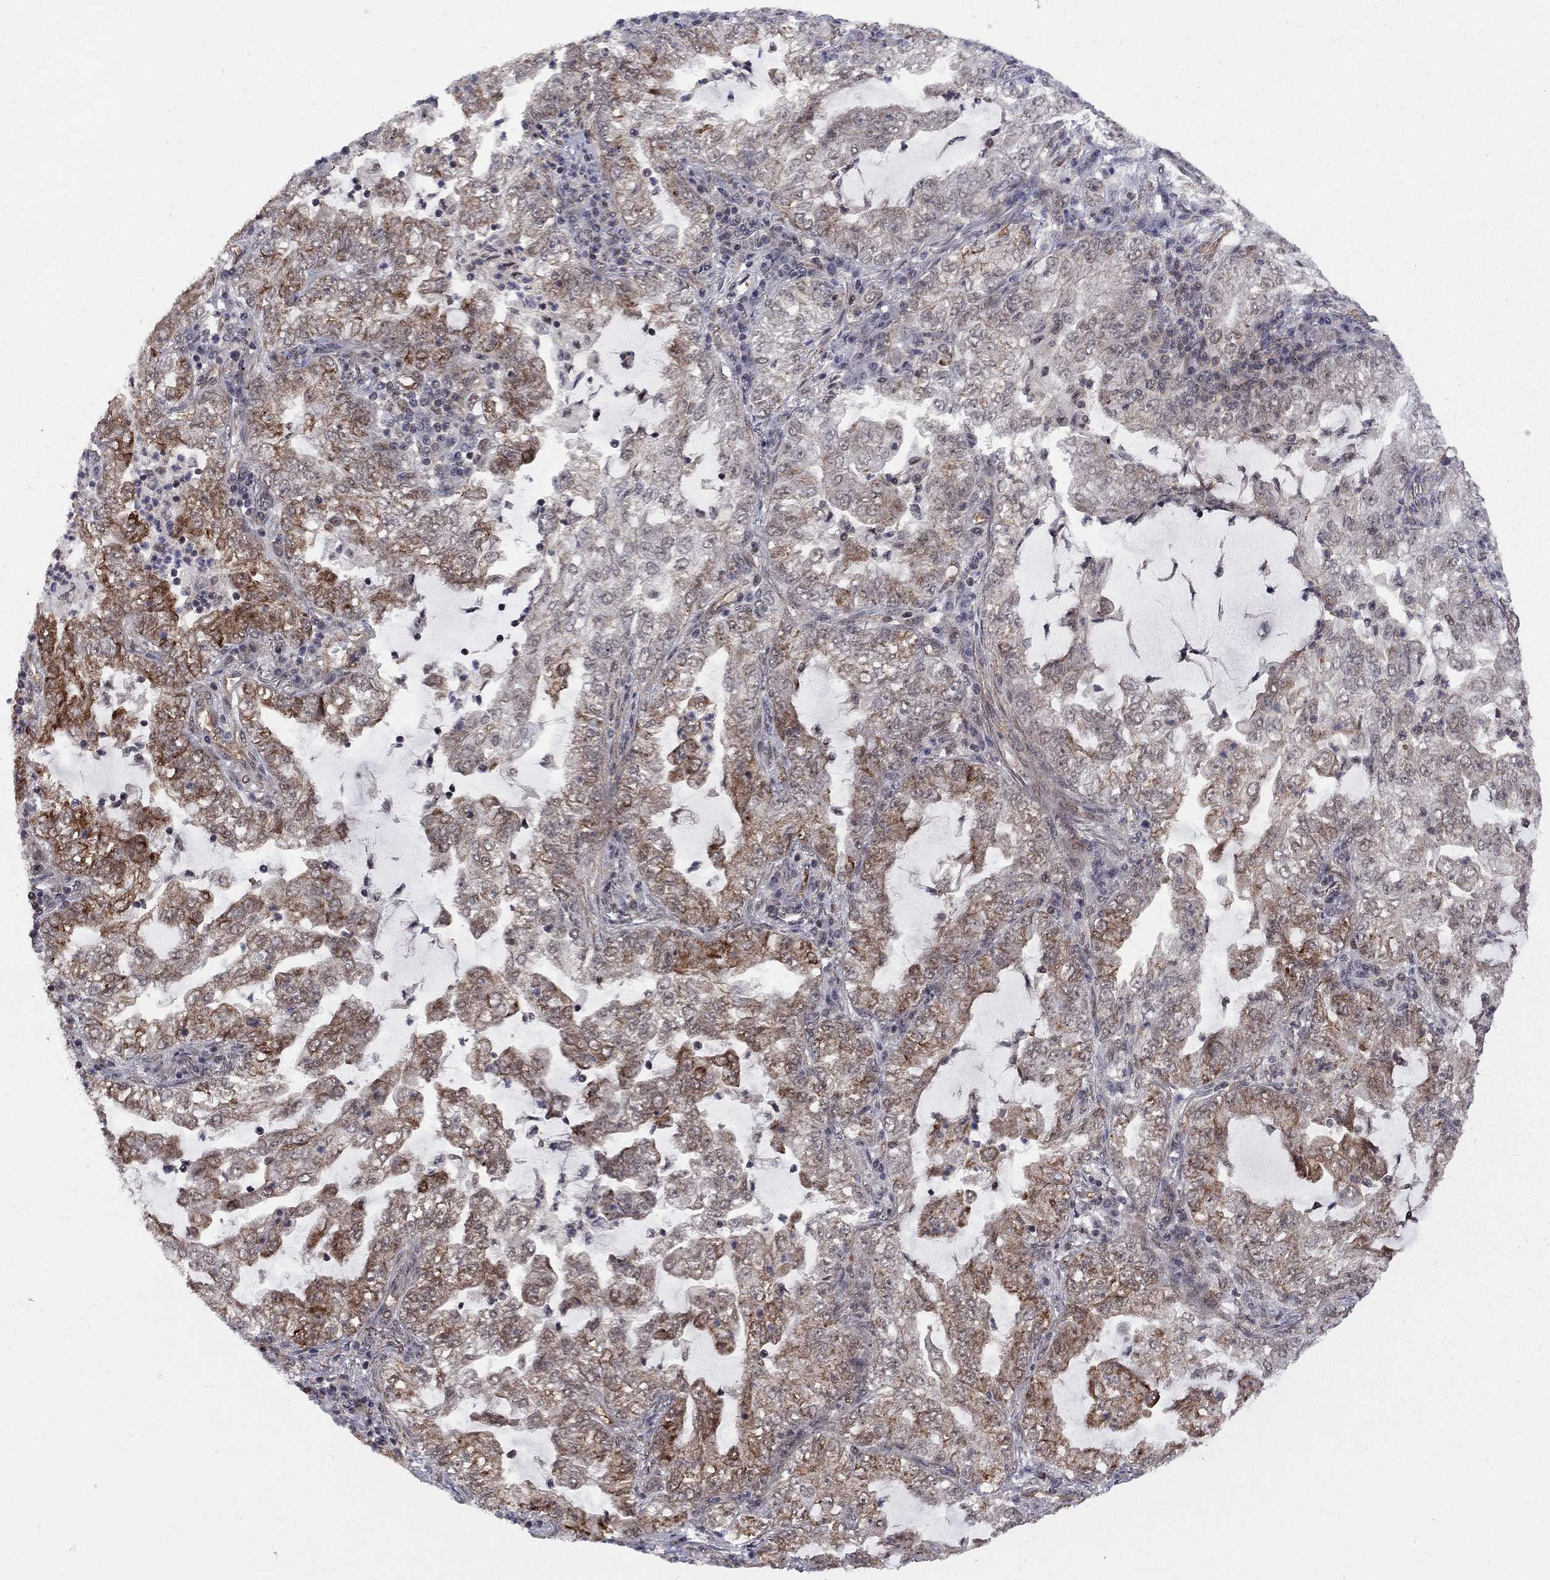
{"staining": {"intensity": "moderate", "quantity": "25%-75%", "location": "cytoplasmic/membranous"}, "tissue": "lung cancer", "cell_type": "Tumor cells", "image_type": "cancer", "snomed": [{"axis": "morphology", "description": "Adenocarcinoma, NOS"}, {"axis": "topography", "description": "Lung"}], "caption": "There is medium levels of moderate cytoplasmic/membranous positivity in tumor cells of lung adenocarcinoma, as demonstrated by immunohistochemical staining (brown color).", "gene": "BRF1", "patient": {"sex": "female", "age": 73}}